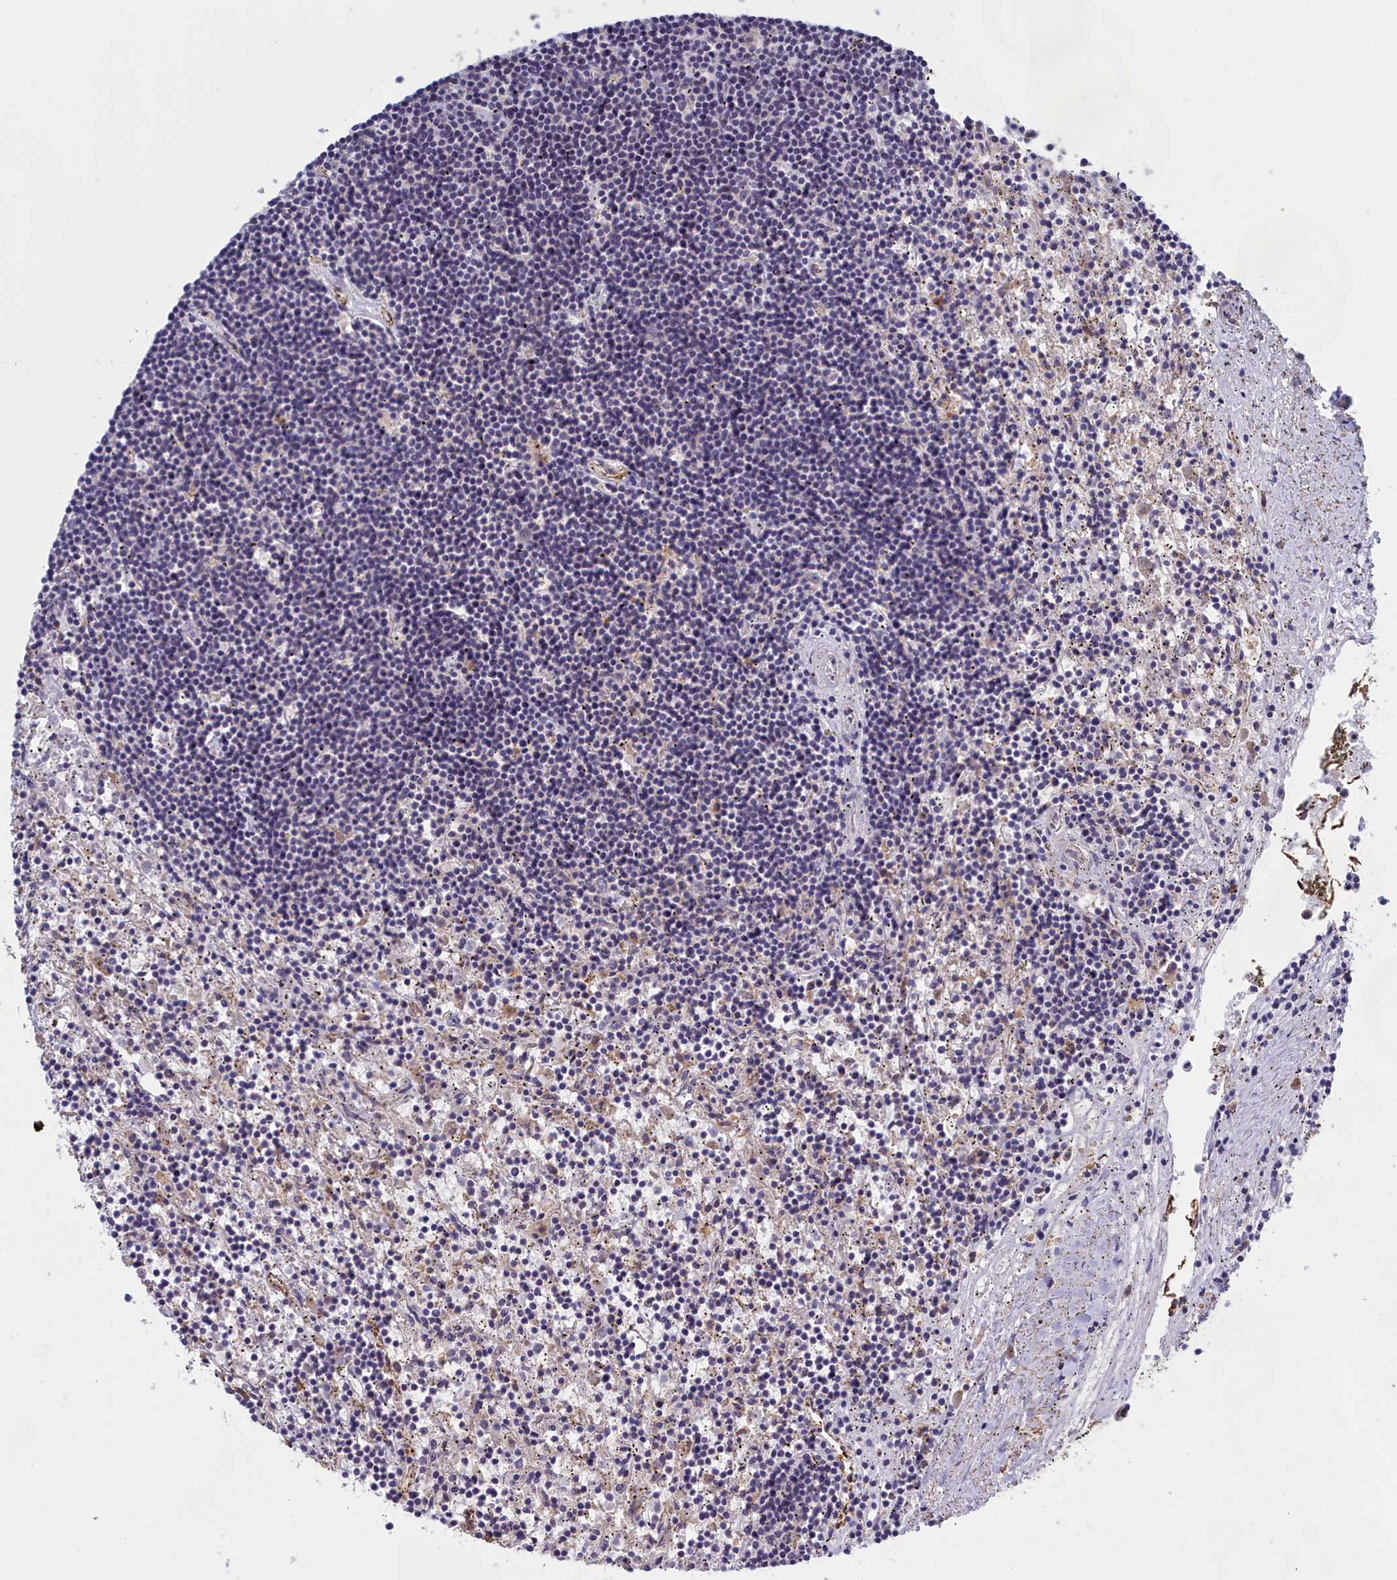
{"staining": {"intensity": "negative", "quantity": "none", "location": "none"}, "tissue": "lymphoma", "cell_type": "Tumor cells", "image_type": "cancer", "snomed": [{"axis": "morphology", "description": "Malignant lymphoma, non-Hodgkin's type, Low grade"}, {"axis": "topography", "description": "Spleen"}], "caption": "Immunohistochemistry image of lymphoma stained for a protein (brown), which demonstrates no staining in tumor cells.", "gene": "COL19A1", "patient": {"sex": "male", "age": 76}}